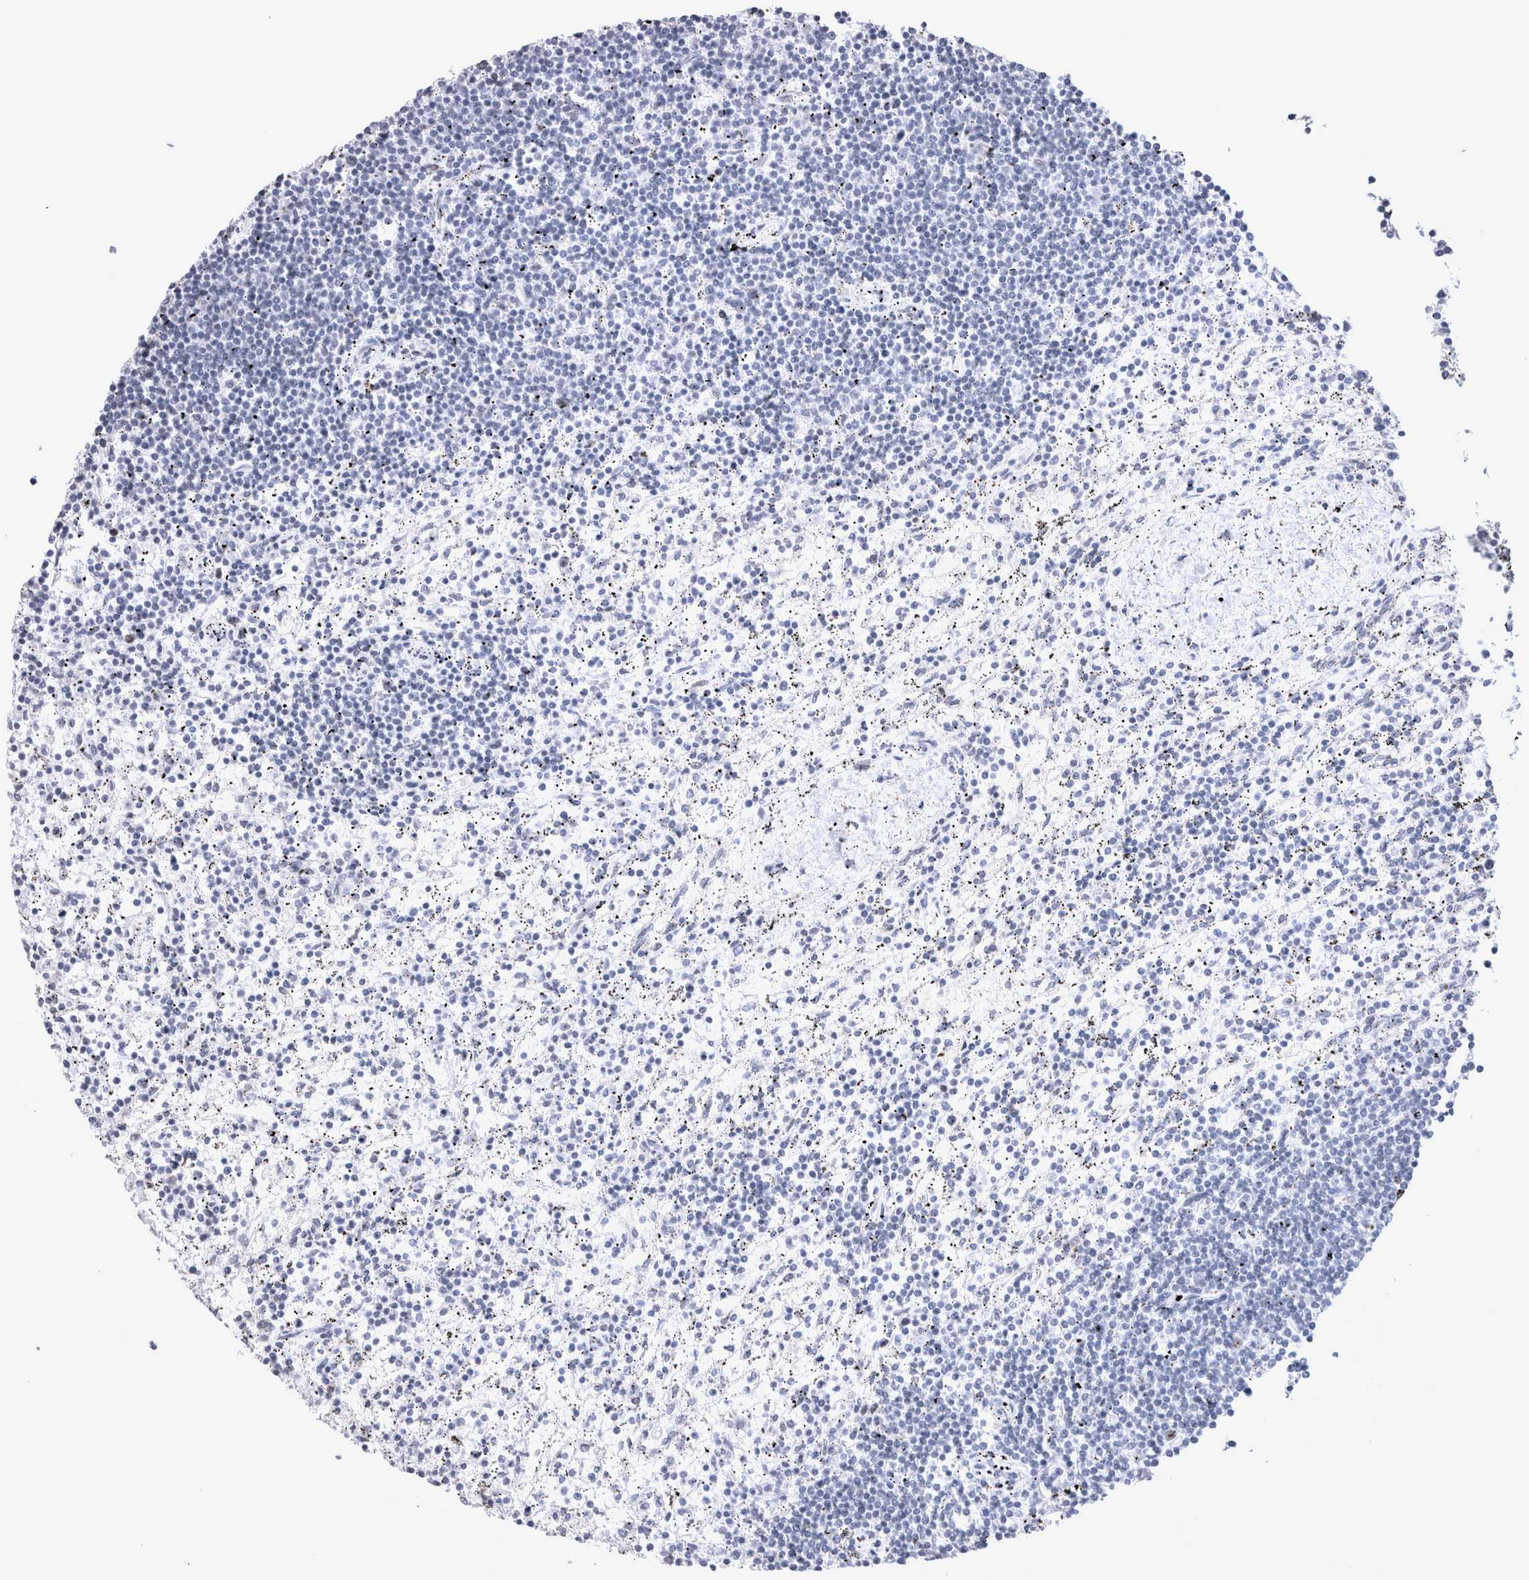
{"staining": {"intensity": "negative", "quantity": "none", "location": "none"}, "tissue": "lymphoma", "cell_type": "Tumor cells", "image_type": "cancer", "snomed": [{"axis": "morphology", "description": "Malignant lymphoma, non-Hodgkin's type, Low grade"}, {"axis": "topography", "description": "Spleen"}], "caption": "Tumor cells are negative for brown protein staining in low-grade malignant lymphoma, non-Hodgkin's type.", "gene": "KIF18B", "patient": {"sex": "male", "age": 76}}